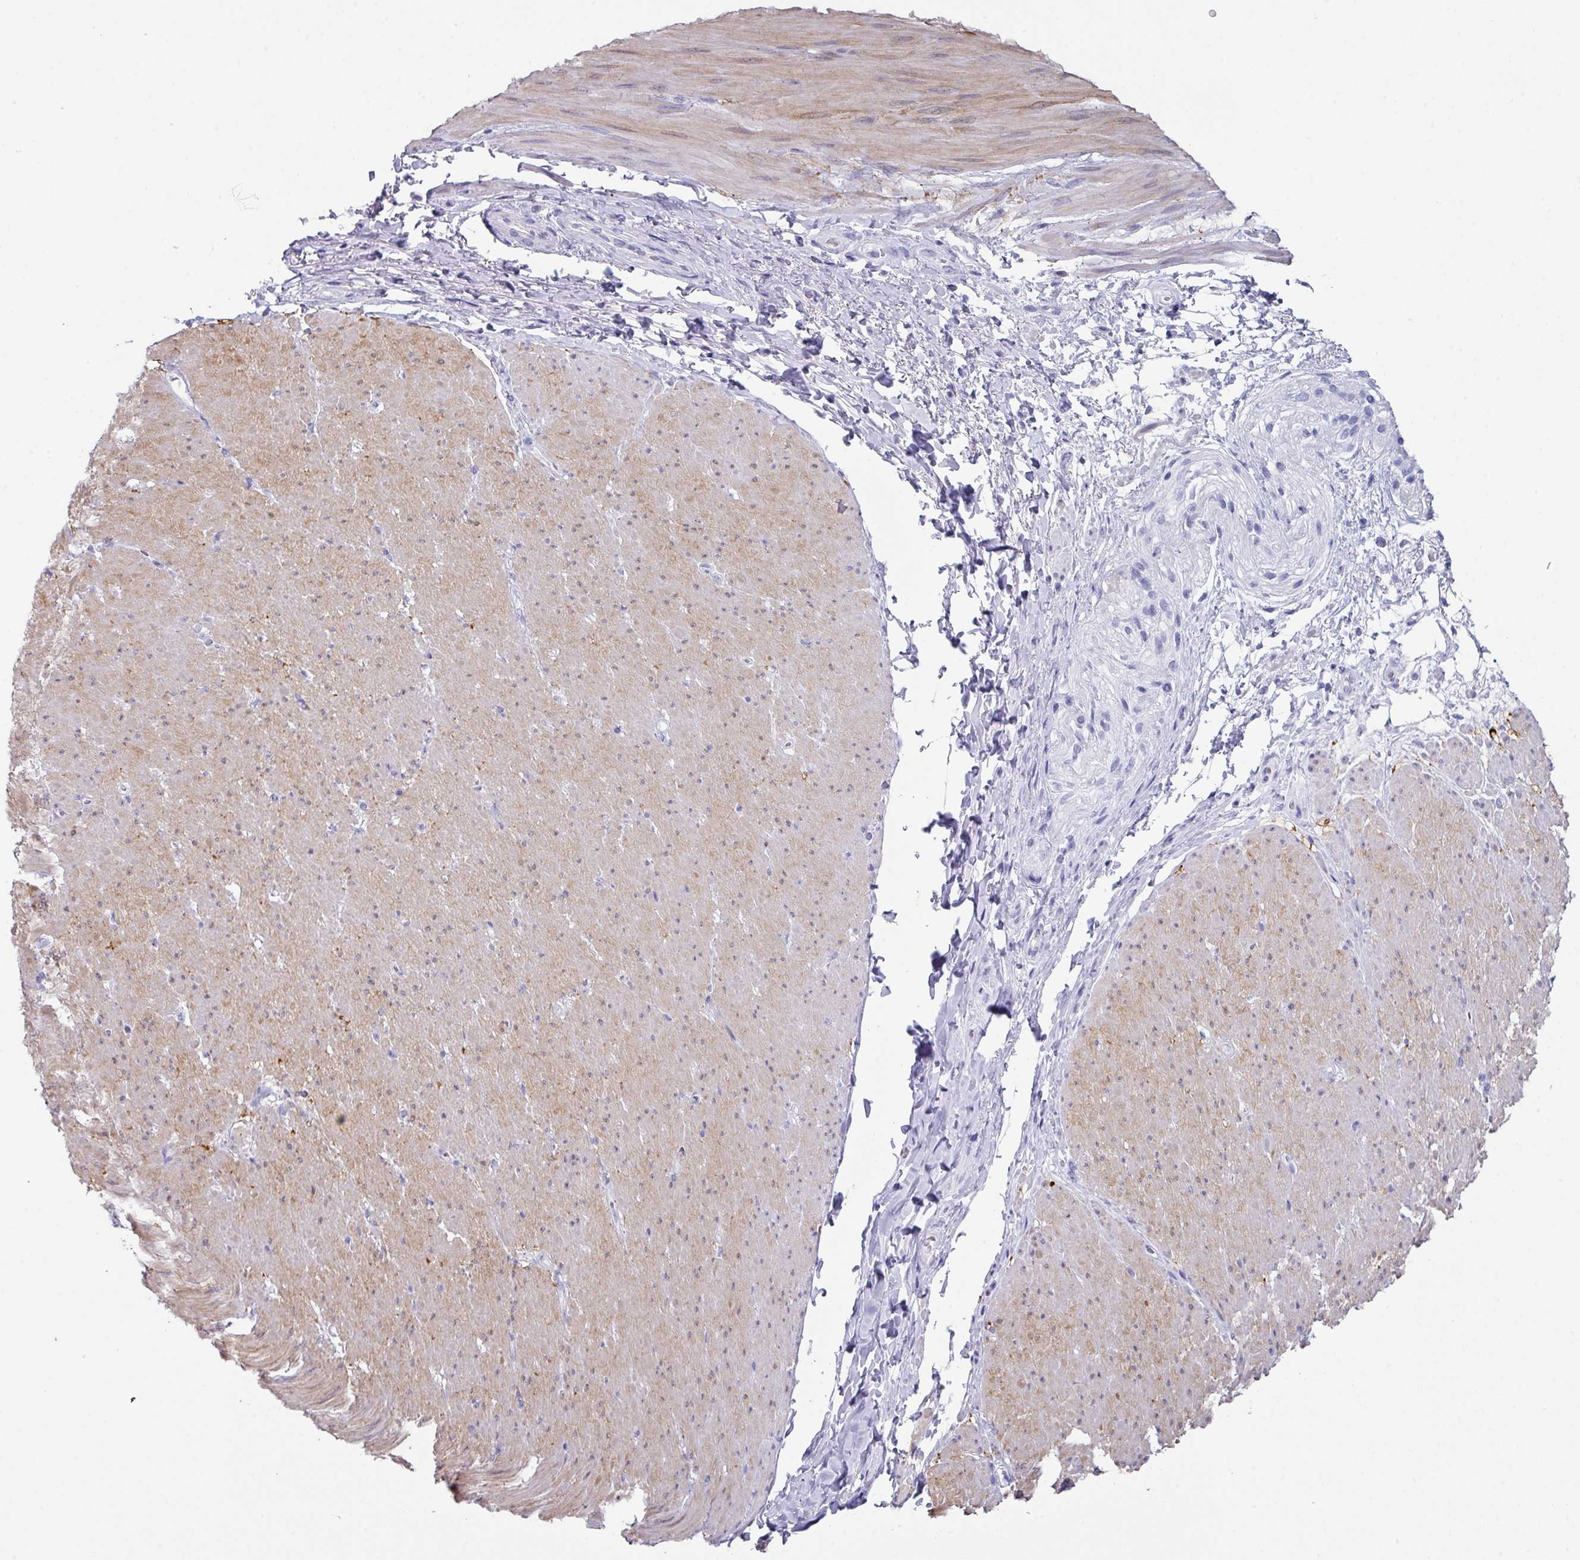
{"staining": {"intensity": "weak", "quantity": "25%-75%", "location": "cytoplasmic/membranous"}, "tissue": "smooth muscle", "cell_type": "Smooth muscle cells", "image_type": "normal", "snomed": [{"axis": "morphology", "description": "Normal tissue, NOS"}, {"axis": "topography", "description": "Smooth muscle"}, {"axis": "topography", "description": "Rectum"}], "caption": "Immunohistochemical staining of benign smooth muscle reveals 25%-75% levels of weak cytoplasmic/membranous protein expression in approximately 25%-75% of smooth muscle cells.", "gene": "PEX10", "patient": {"sex": "male", "age": 53}}